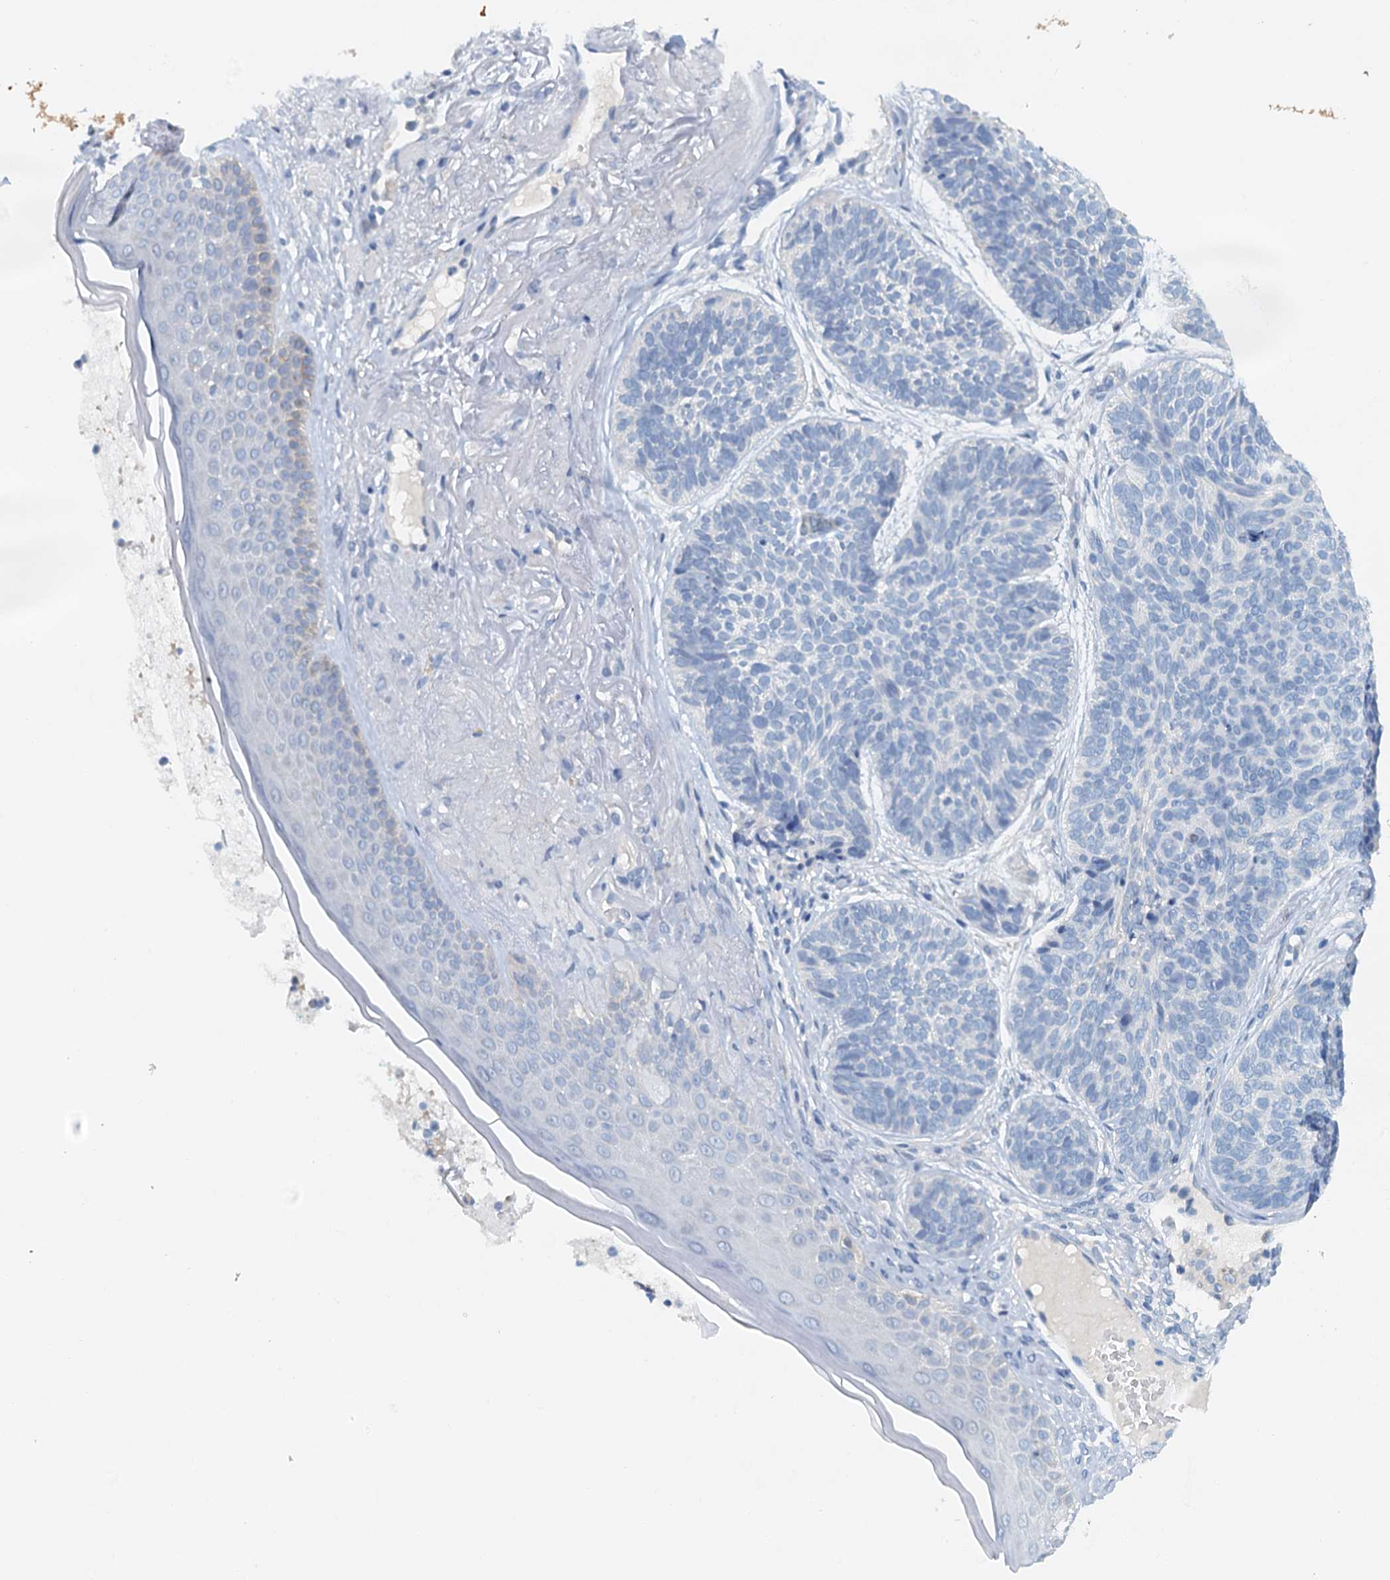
{"staining": {"intensity": "negative", "quantity": "none", "location": "none"}, "tissue": "skin cancer", "cell_type": "Tumor cells", "image_type": "cancer", "snomed": [{"axis": "morphology", "description": "Normal tissue, NOS"}, {"axis": "morphology", "description": "Basal cell carcinoma"}, {"axis": "topography", "description": "Skin"}], "caption": "A photomicrograph of skin cancer stained for a protein reveals no brown staining in tumor cells.", "gene": "DTD1", "patient": {"sex": "male", "age": 66}}